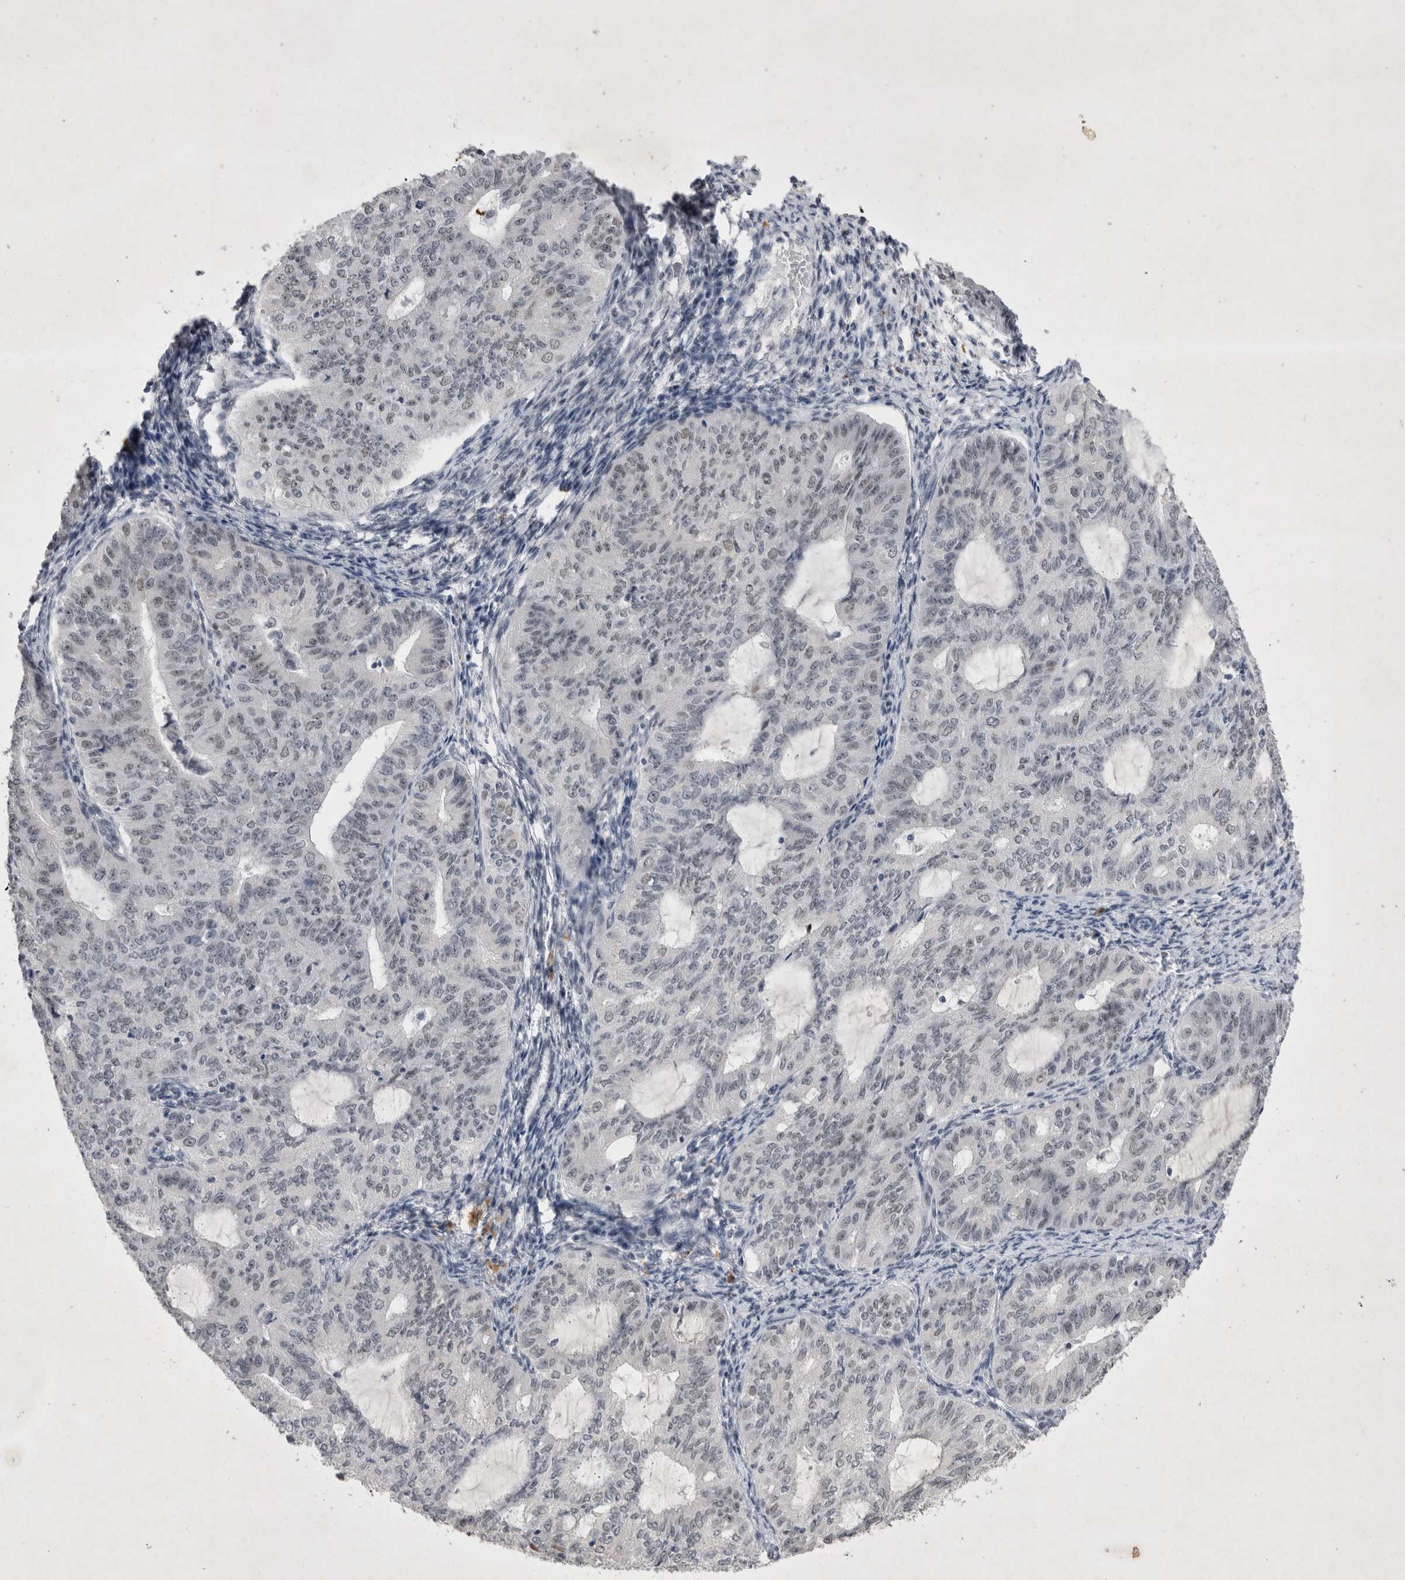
{"staining": {"intensity": "weak", "quantity": "25%-75%", "location": "nuclear"}, "tissue": "endometrial cancer", "cell_type": "Tumor cells", "image_type": "cancer", "snomed": [{"axis": "morphology", "description": "Adenocarcinoma, NOS"}, {"axis": "topography", "description": "Endometrium"}], "caption": "Weak nuclear expression is present in about 25%-75% of tumor cells in endometrial cancer (adenocarcinoma).", "gene": "RBM6", "patient": {"sex": "female", "age": 32}}